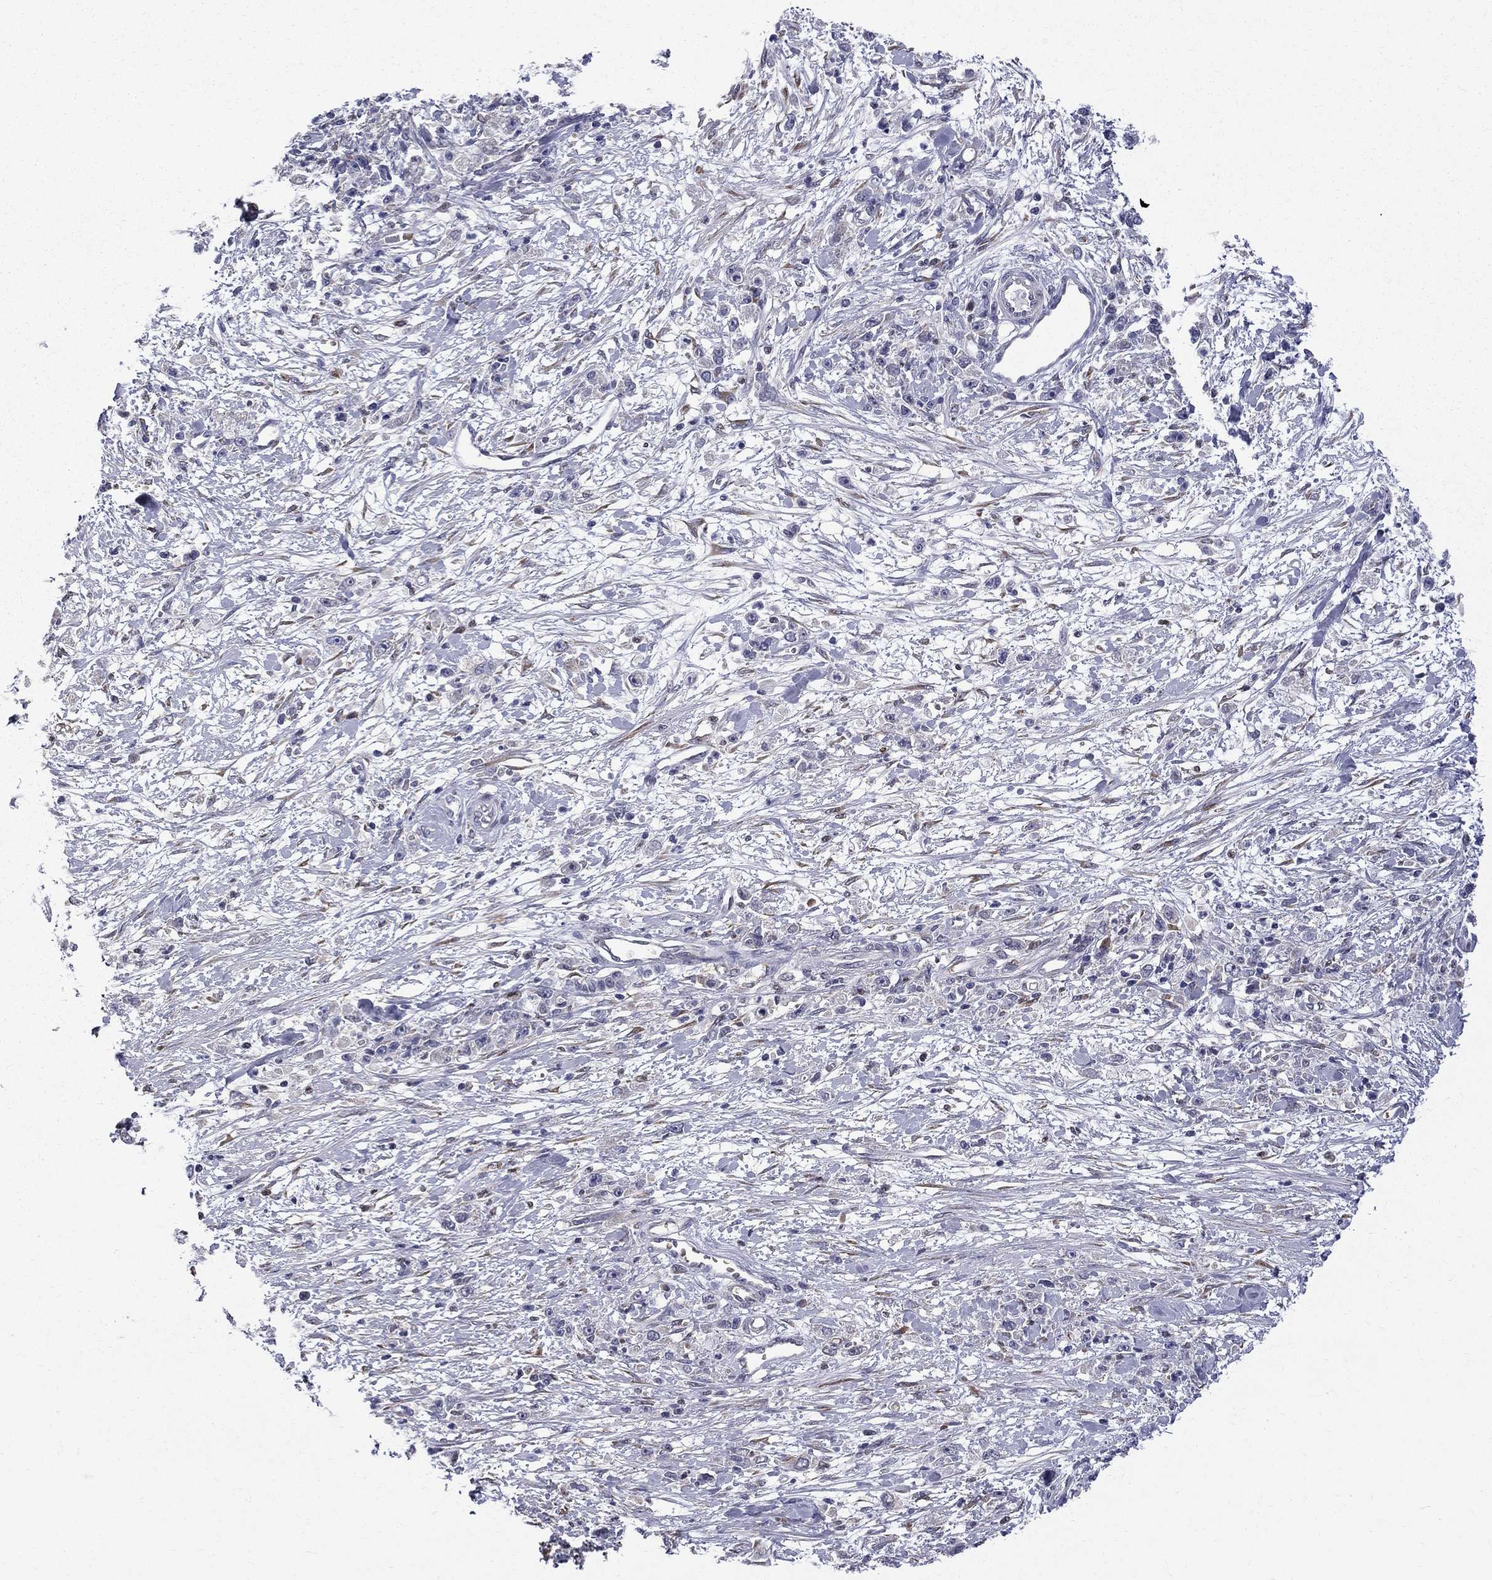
{"staining": {"intensity": "negative", "quantity": "none", "location": "none"}, "tissue": "stomach cancer", "cell_type": "Tumor cells", "image_type": "cancer", "snomed": [{"axis": "morphology", "description": "Adenocarcinoma, NOS"}, {"axis": "topography", "description": "Stomach"}], "caption": "Immunohistochemistry (IHC) of stomach adenocarcinoma reveals no expression in tumor cells.", "gene": "HSPB2", "patient": {"sex": "female", "age": 59}}